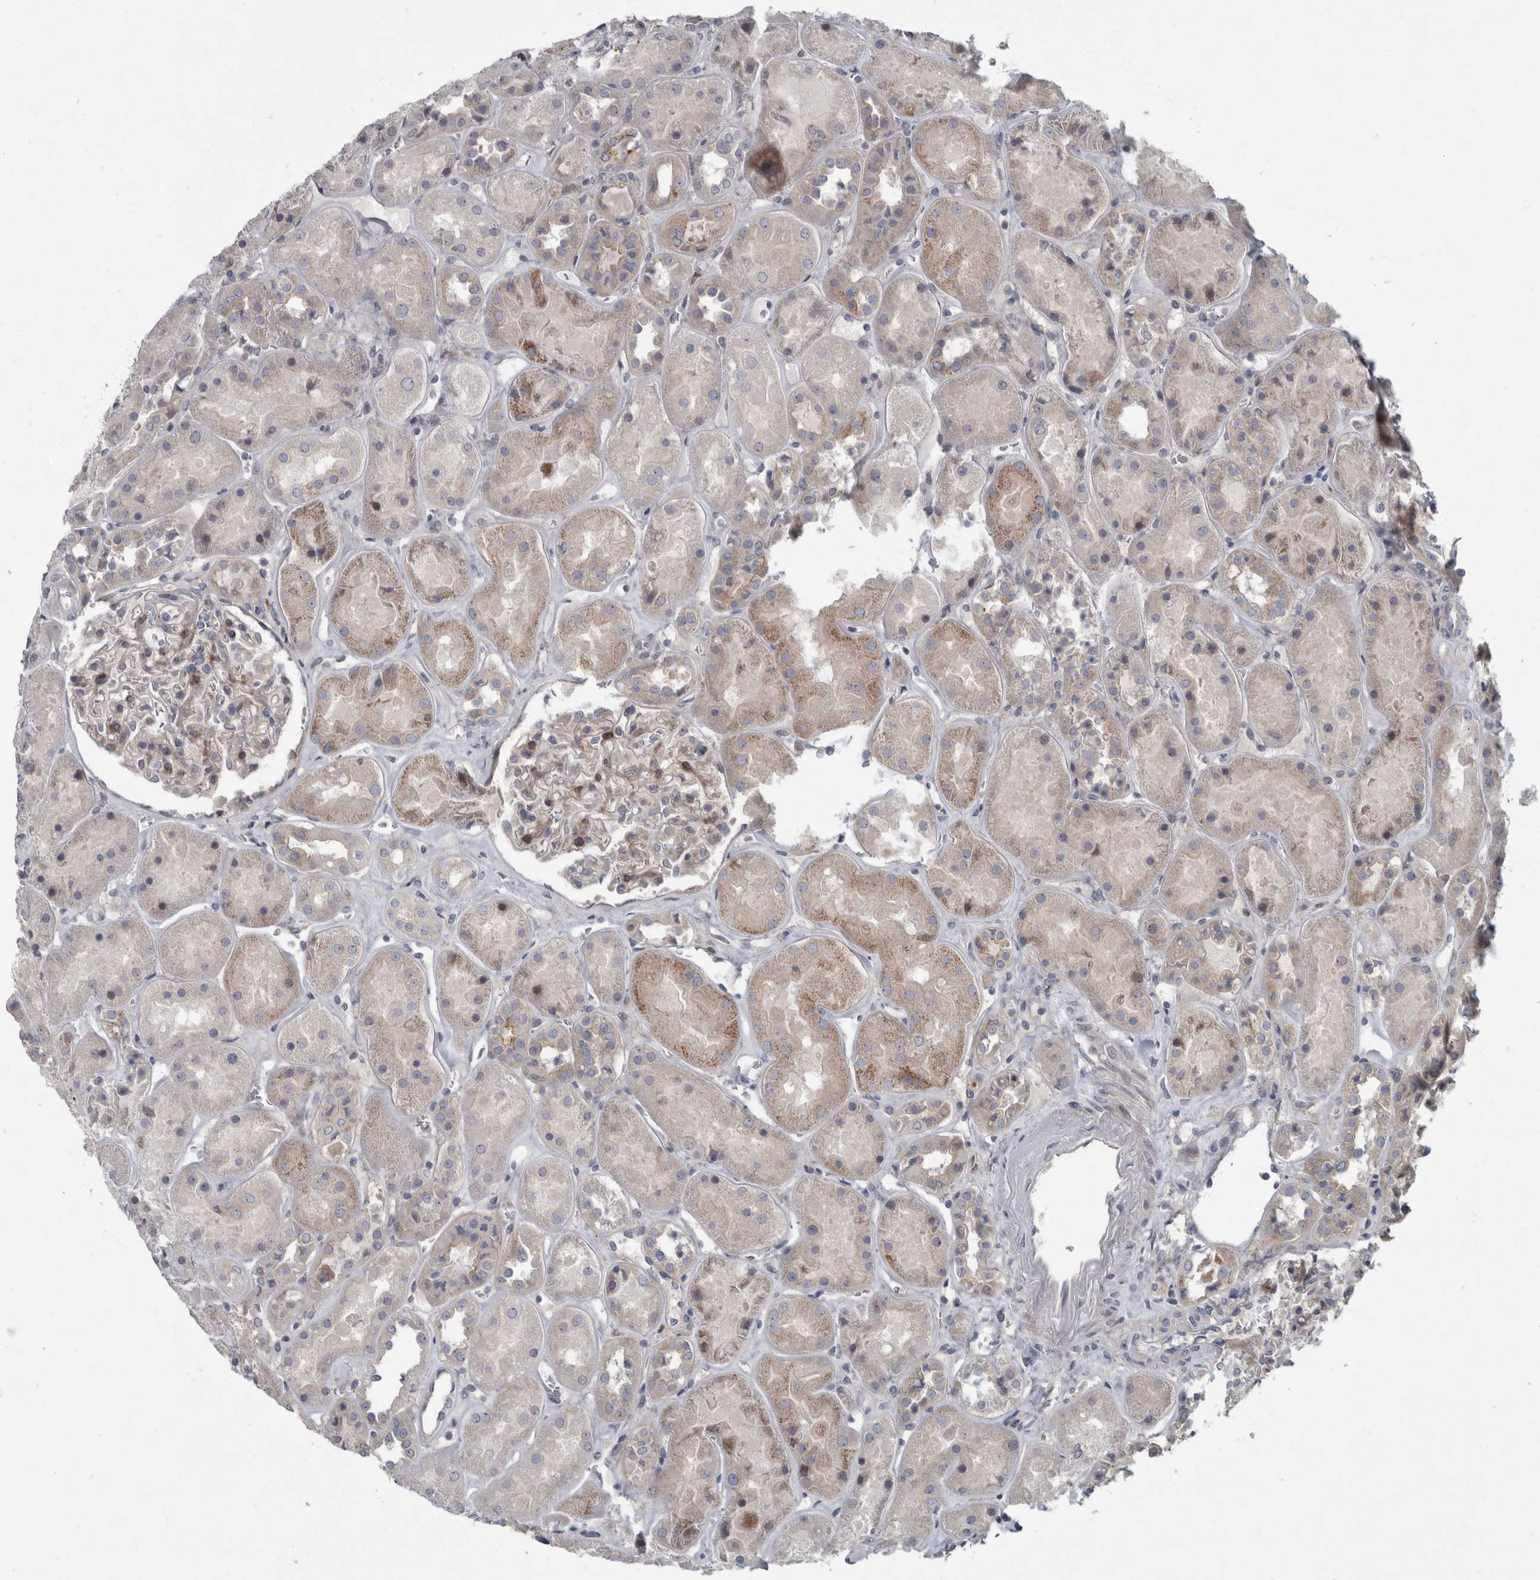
{"staining": {"intensity": "moderate", "quantity": "25%-75%", "location": "cytoplasmic/membranous"}, "tissue": "kidney", "cell_type": "Cells in glomeruli", "image_type": "normal", "snomed": [{"axis": "morphology", "description": "Normal tissue, NOS"}, {"axis": "topography", "description": "Kidney"}], "caption": "Immunohistochemical staining of normal kidney exhibits 25%-75% levels of moderate cytoplasmic/membranous protein positivity in about 25%-75% of cells in glomeruli. The staining was performed using DAB, with brown indicating positive protein expression. Nuclei are stained blue with hematoxylin.", "gene": "CDC42BPG", "patient": {"sex": "male", "age": 70}}